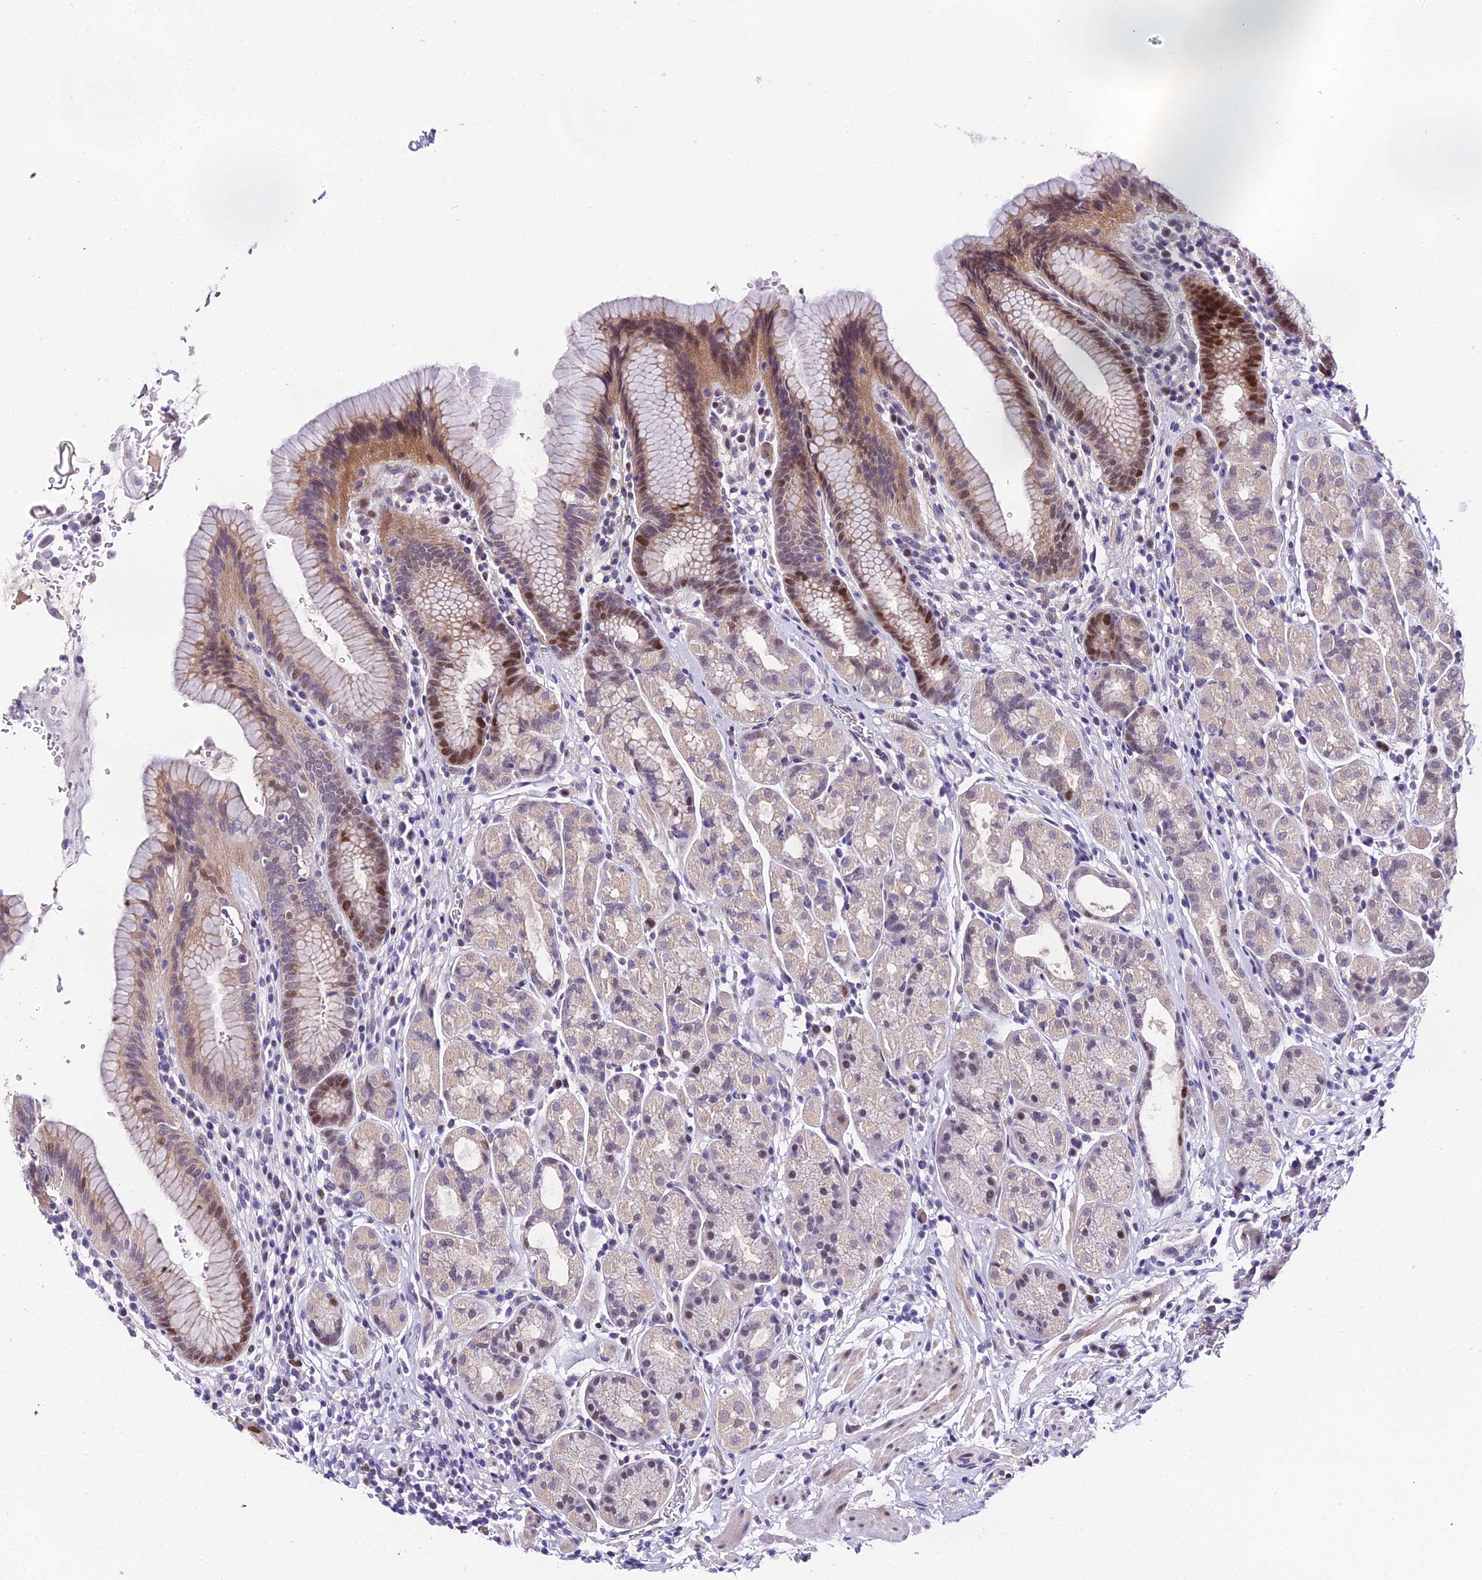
{"staining": {"intensity": "moderate", "quantity": "<25%", "location": "cytoplasmic/membranous,nuclear"}, "tissue": "stomach", "cell_type": "Glandular cells", "image_type": "normal", "snomed": [{"axis": "morphology", "description": "Normal tissue, NOS"}, {"axis": "topography", "description": "Stomach"}], "caption": "A brown stain highlights moderate cytoplasmic/membranous,nuclear expression of a protein in glandular cells of unremarkable stomach. The protein is shown in brown color, while the nuclei are stained blue.", "gene": "TRIML2", "patient": {"sex": "male", "age": 63}}